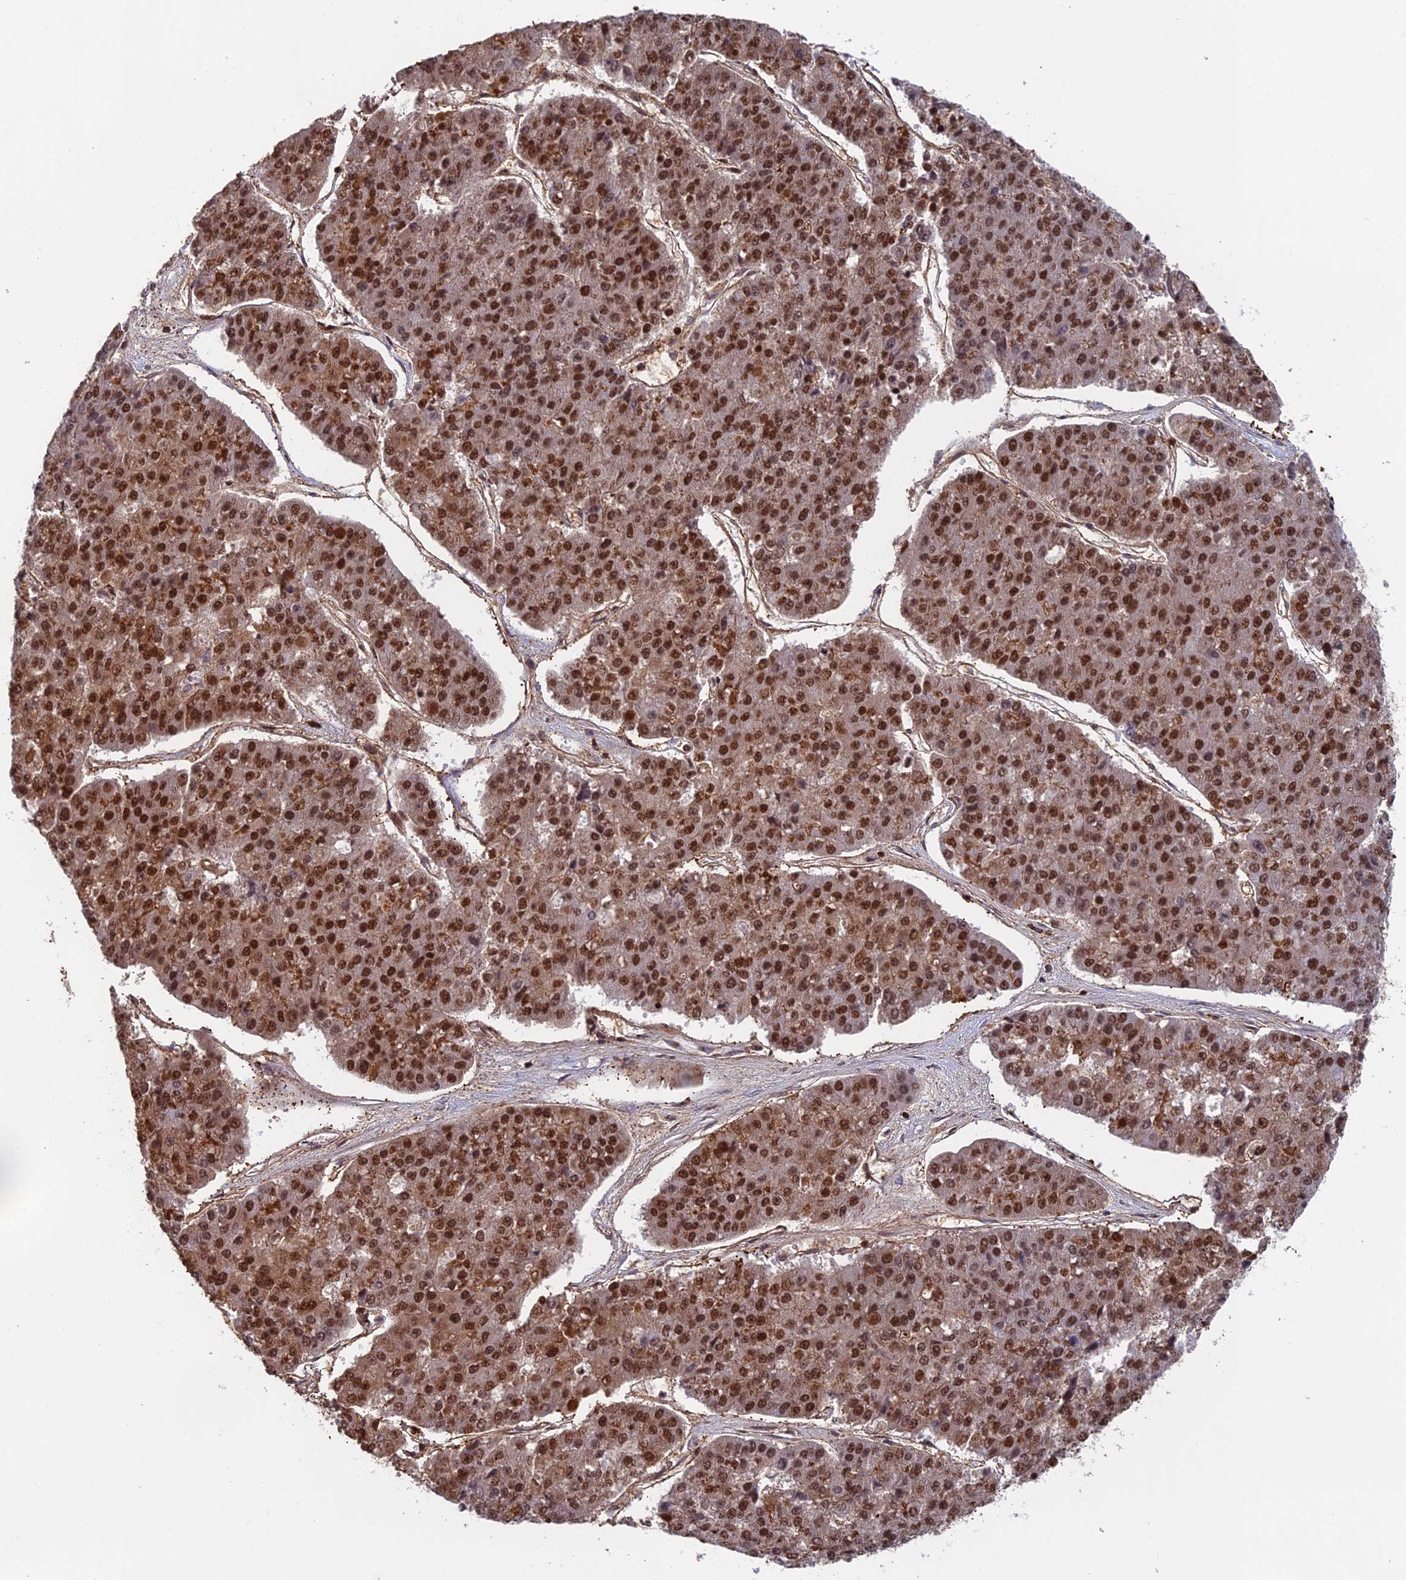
{"staining": {"intensity": "strong", "quantity": "25%-75%", "location": "cytoplasmic/membranous,nuclear"}, "tissue": "pancreatic cancer", "cell_type": "Tumor cells", "image_type": "cancer", "snomed": [{"axis": "morphology", "description": "Adenocarcinoma, NOS"}, {"axis": "topography", "description": "Pancreas"}], "caption": "An immunohistochemistry (IHC) histopathology image of neoplastic tissue is shown. Protein staining in brown labels strong cytoplasmic/membranous and nuclear positivity in adenocarcinoma (pancreatic) within tumor cells.", "gene": "OSBPL1A", "patient": {"sex": "male", "age": 50}}